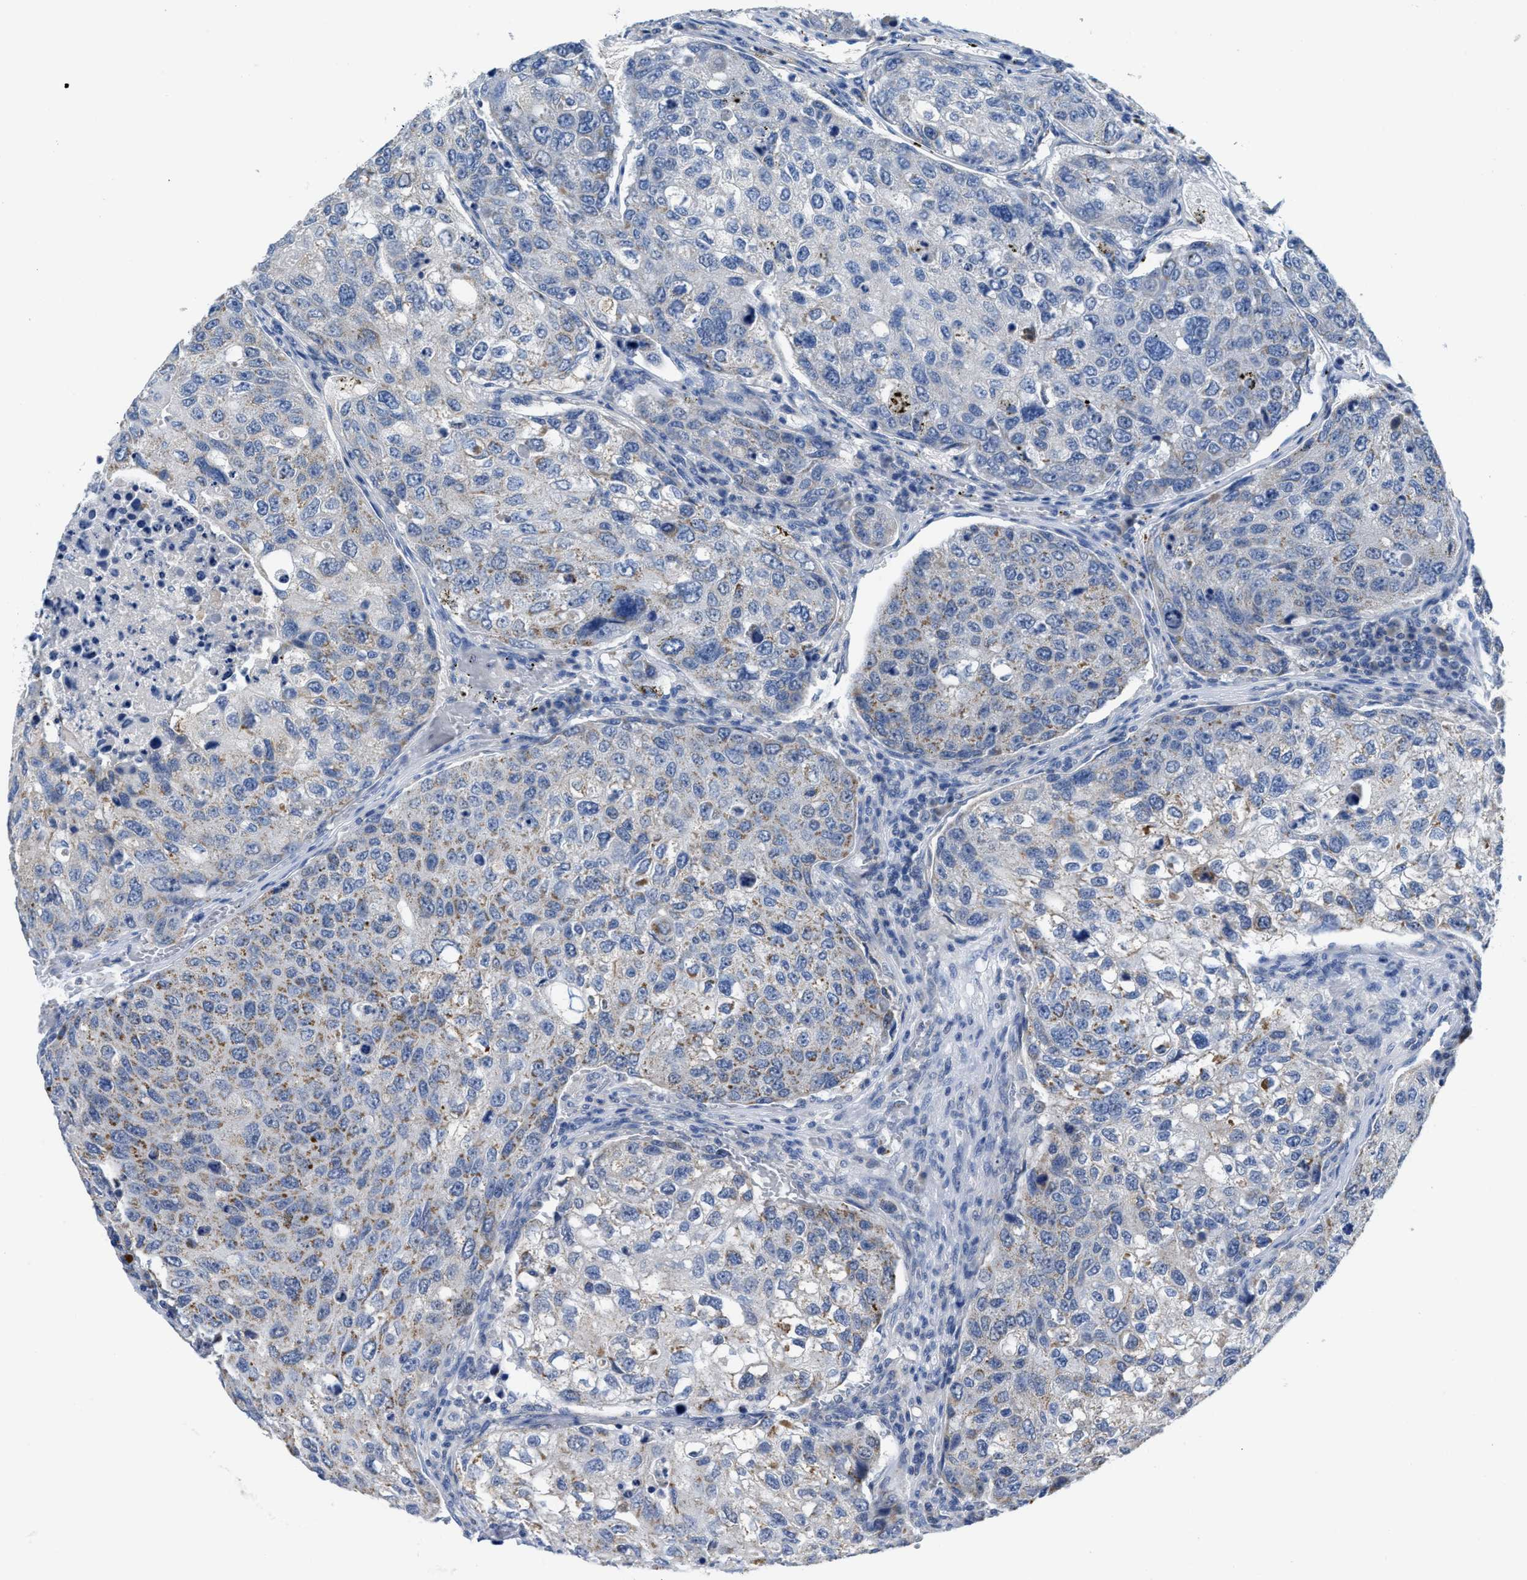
{"staining": {"intensity": "negative", "quantity": "none", "location": "none"}, "tissue": "urothelial cancer", "cell_type": "Tumor cells", "image_type": "cancer", "snomed": [{"axis": "morphology", "description": "Urothelial carcinoma, High grade"}, {"axis": "topography", "description": "Lymph node"}, {"axis": "topography", "description": "Urinary bladder"}], "caption": "Tumor cells are negative for protein expression in human urothelial cancer.", "gene": "ETFA", "patient": {"sex": "male", "age": 51}}